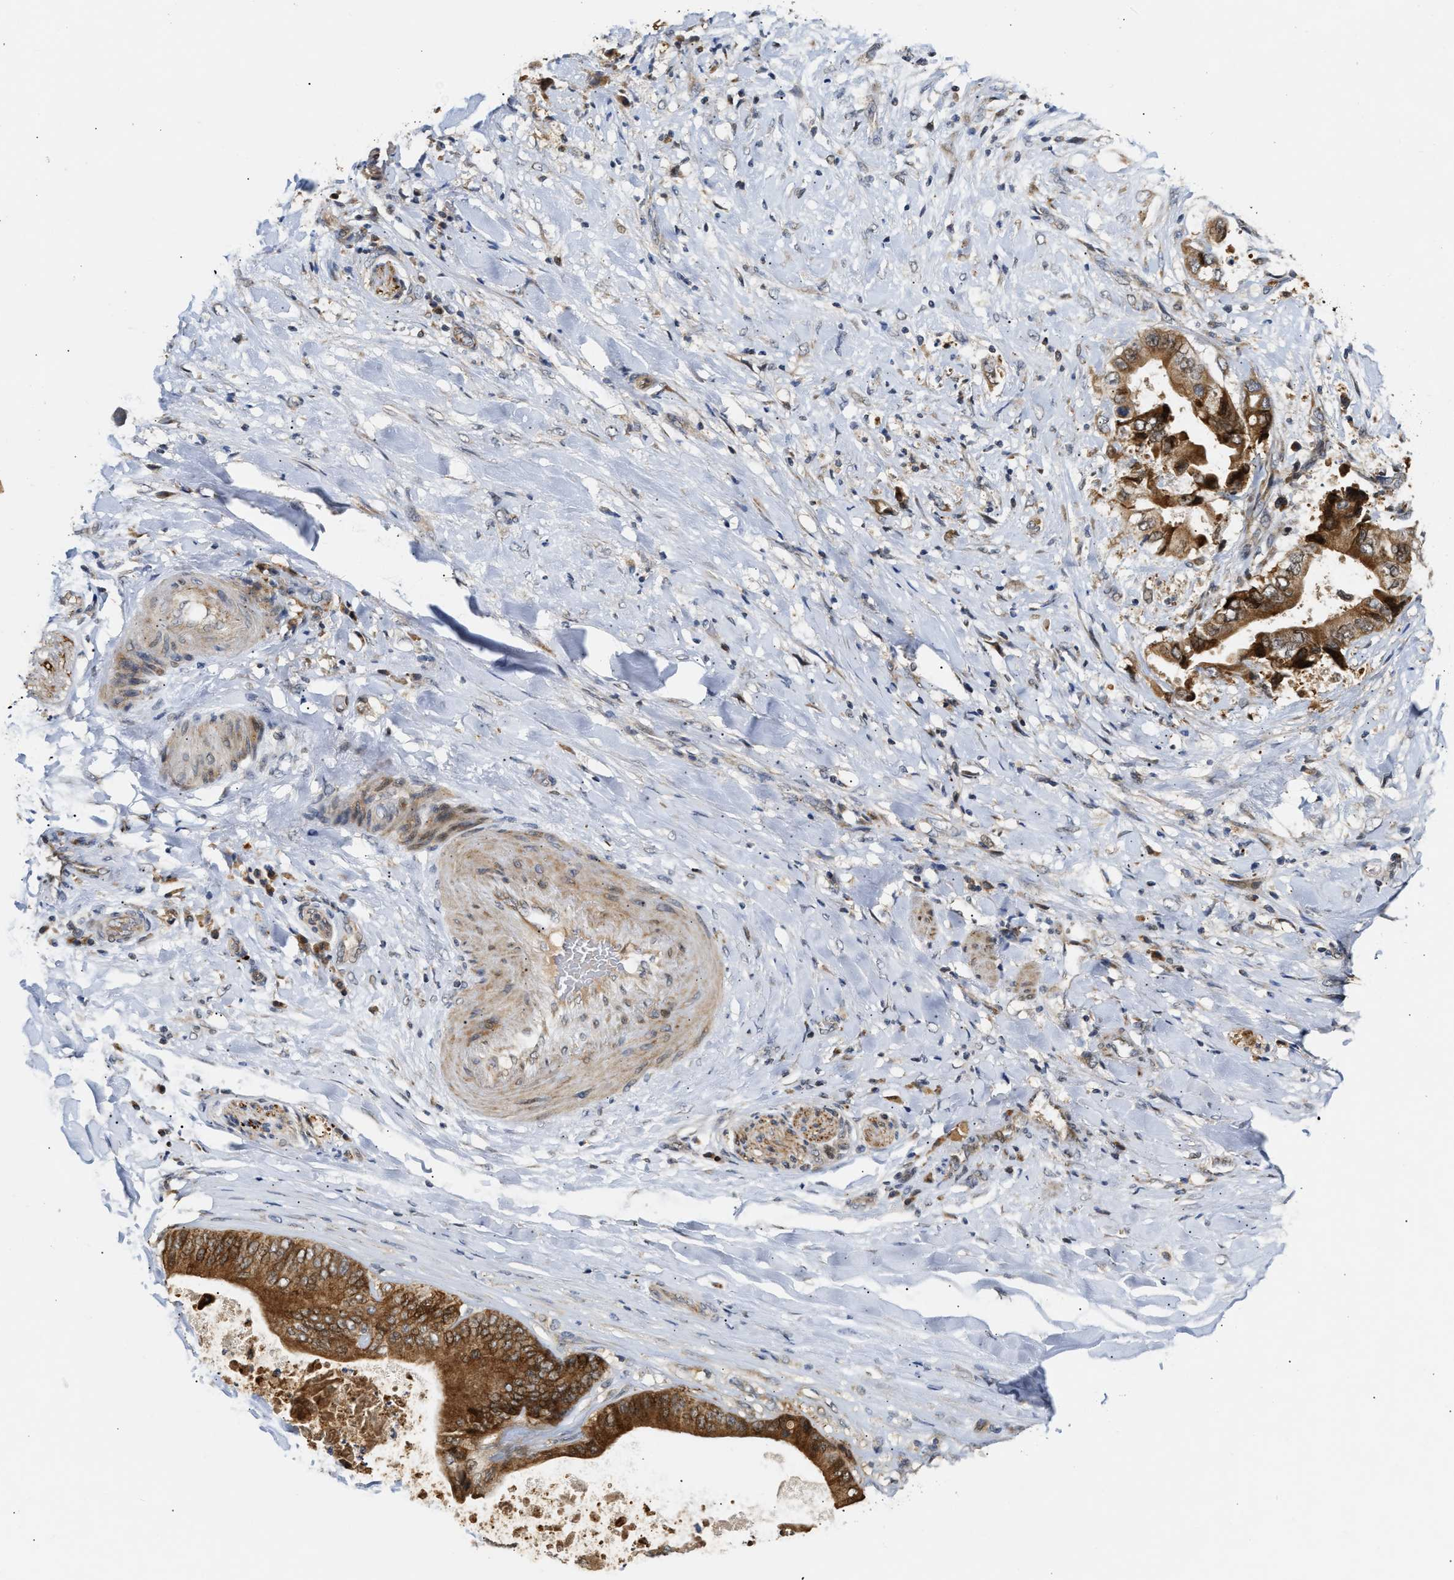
{"staining": {"intensity": "strong", "quantity": ">75%", "location": "cytoplasmic/membranous"}, "tissue": "liver cancer", "cell_type": "Tumor cells", "image_type": "cancer", "snomed": [{"axis": "morphology", "description": "Cholangiocarcinoma"}, {"axis": "topography", "description": "Liver"}], "caption": "Immunohistochemistry micrograph of neoplastic tissue: human liver cholangiocarcinoma stained using immunohistochemistry demonstrates high levels of strong protein expression localized specifically in the cytoplasmic/membranous of tumor cells, appearing as a cytoplasmic/membranous brown color.", "gene": "EXTL2", "patient": {"sex": "male", "age": 58}}